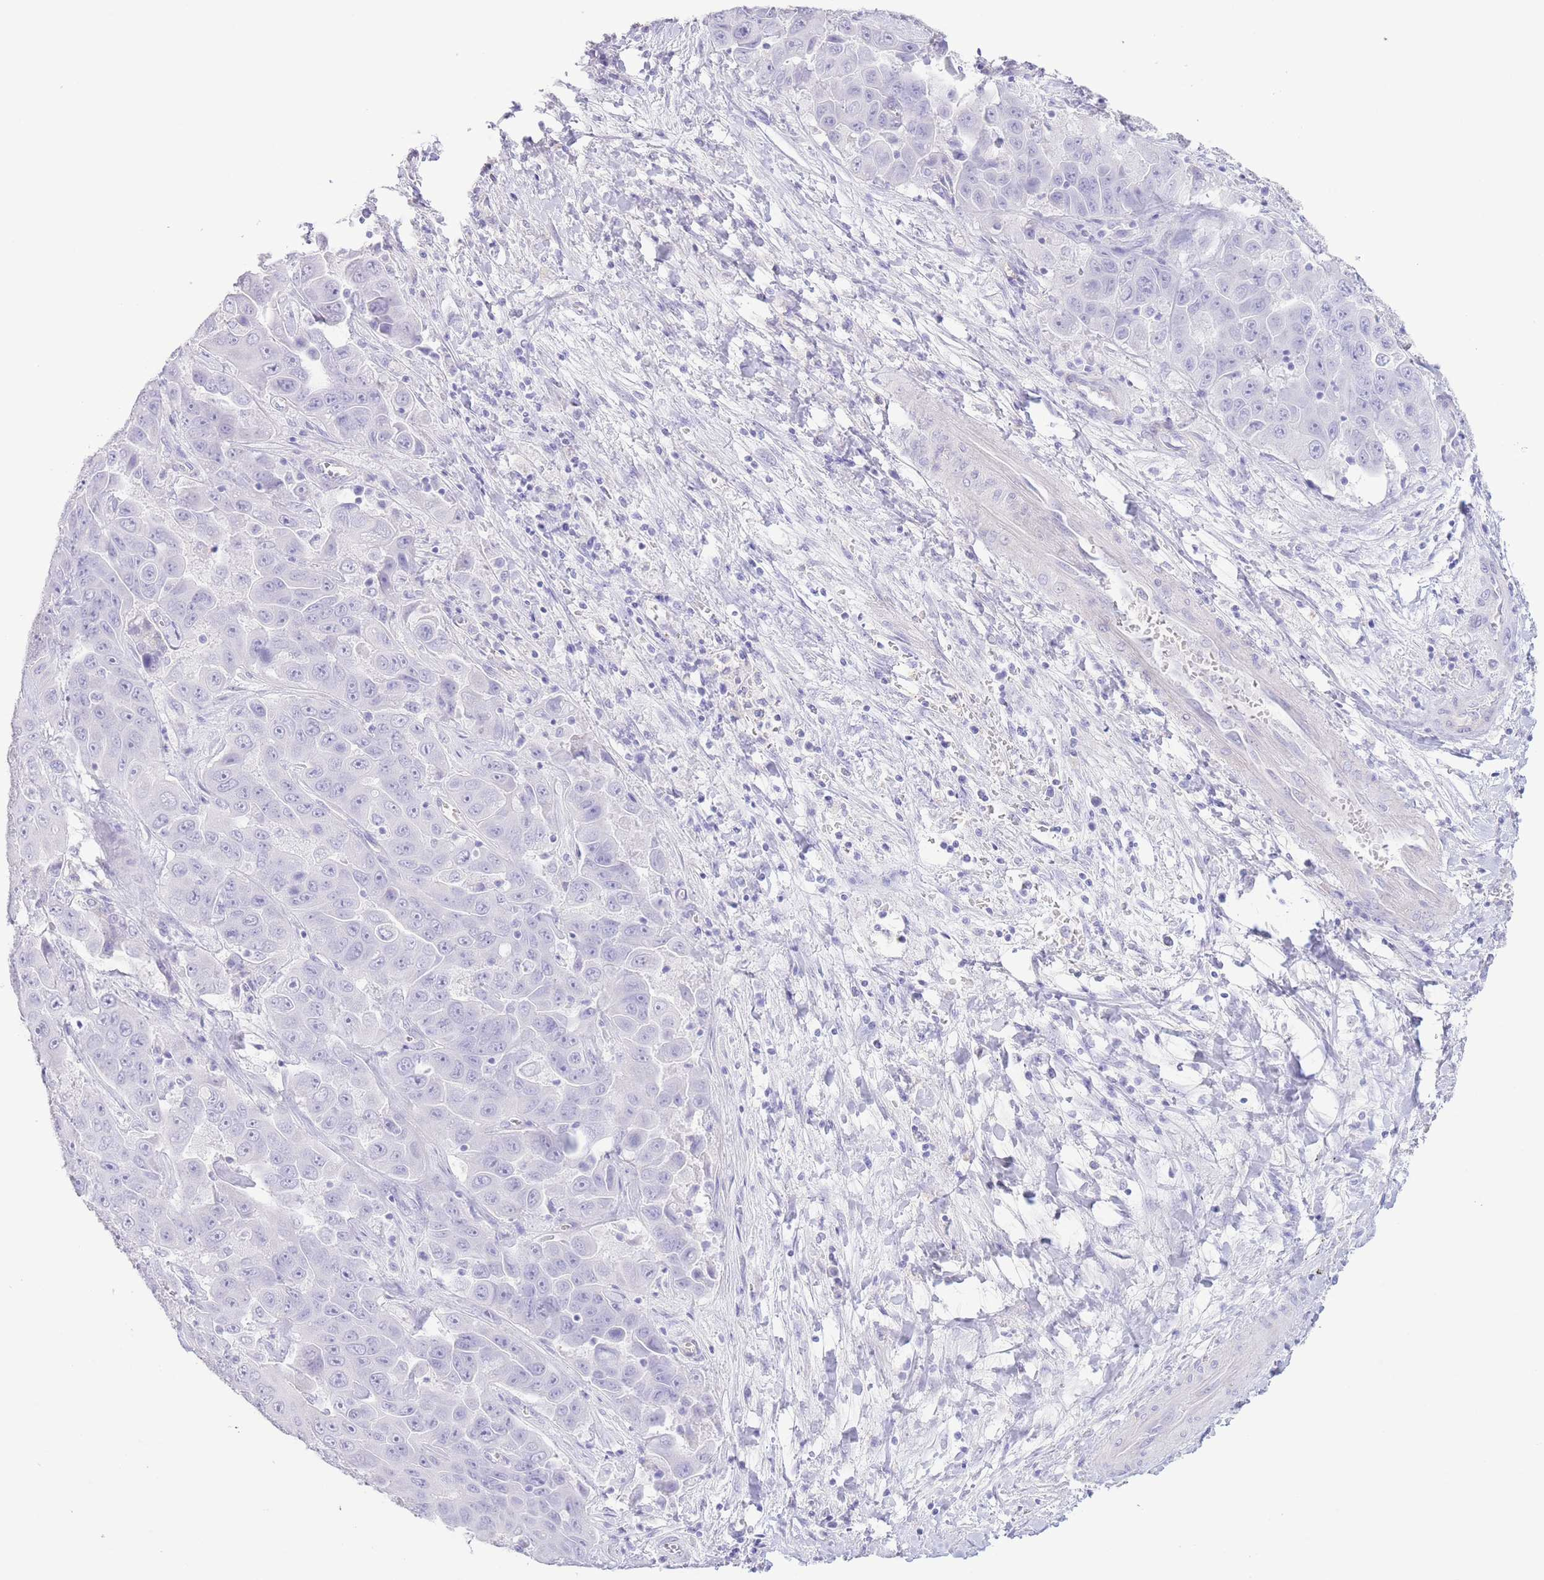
{"staining": {"intensity": "negative", "quantity": "none", "location": "none"}, "tissue": "liver cancer", "cell_type": "Tumor cells", "image_type": "cancer", "snomed": [{"axis": "morphology", "description": "Cholangiocarcinoma"}, {"axis": "topography", "description": "Liver"}], "caption": "Tumor cells are negative for protein expression in human liver cancer.", "gene": "PKLR", "patient": {"sex": "female", "age": 52}}